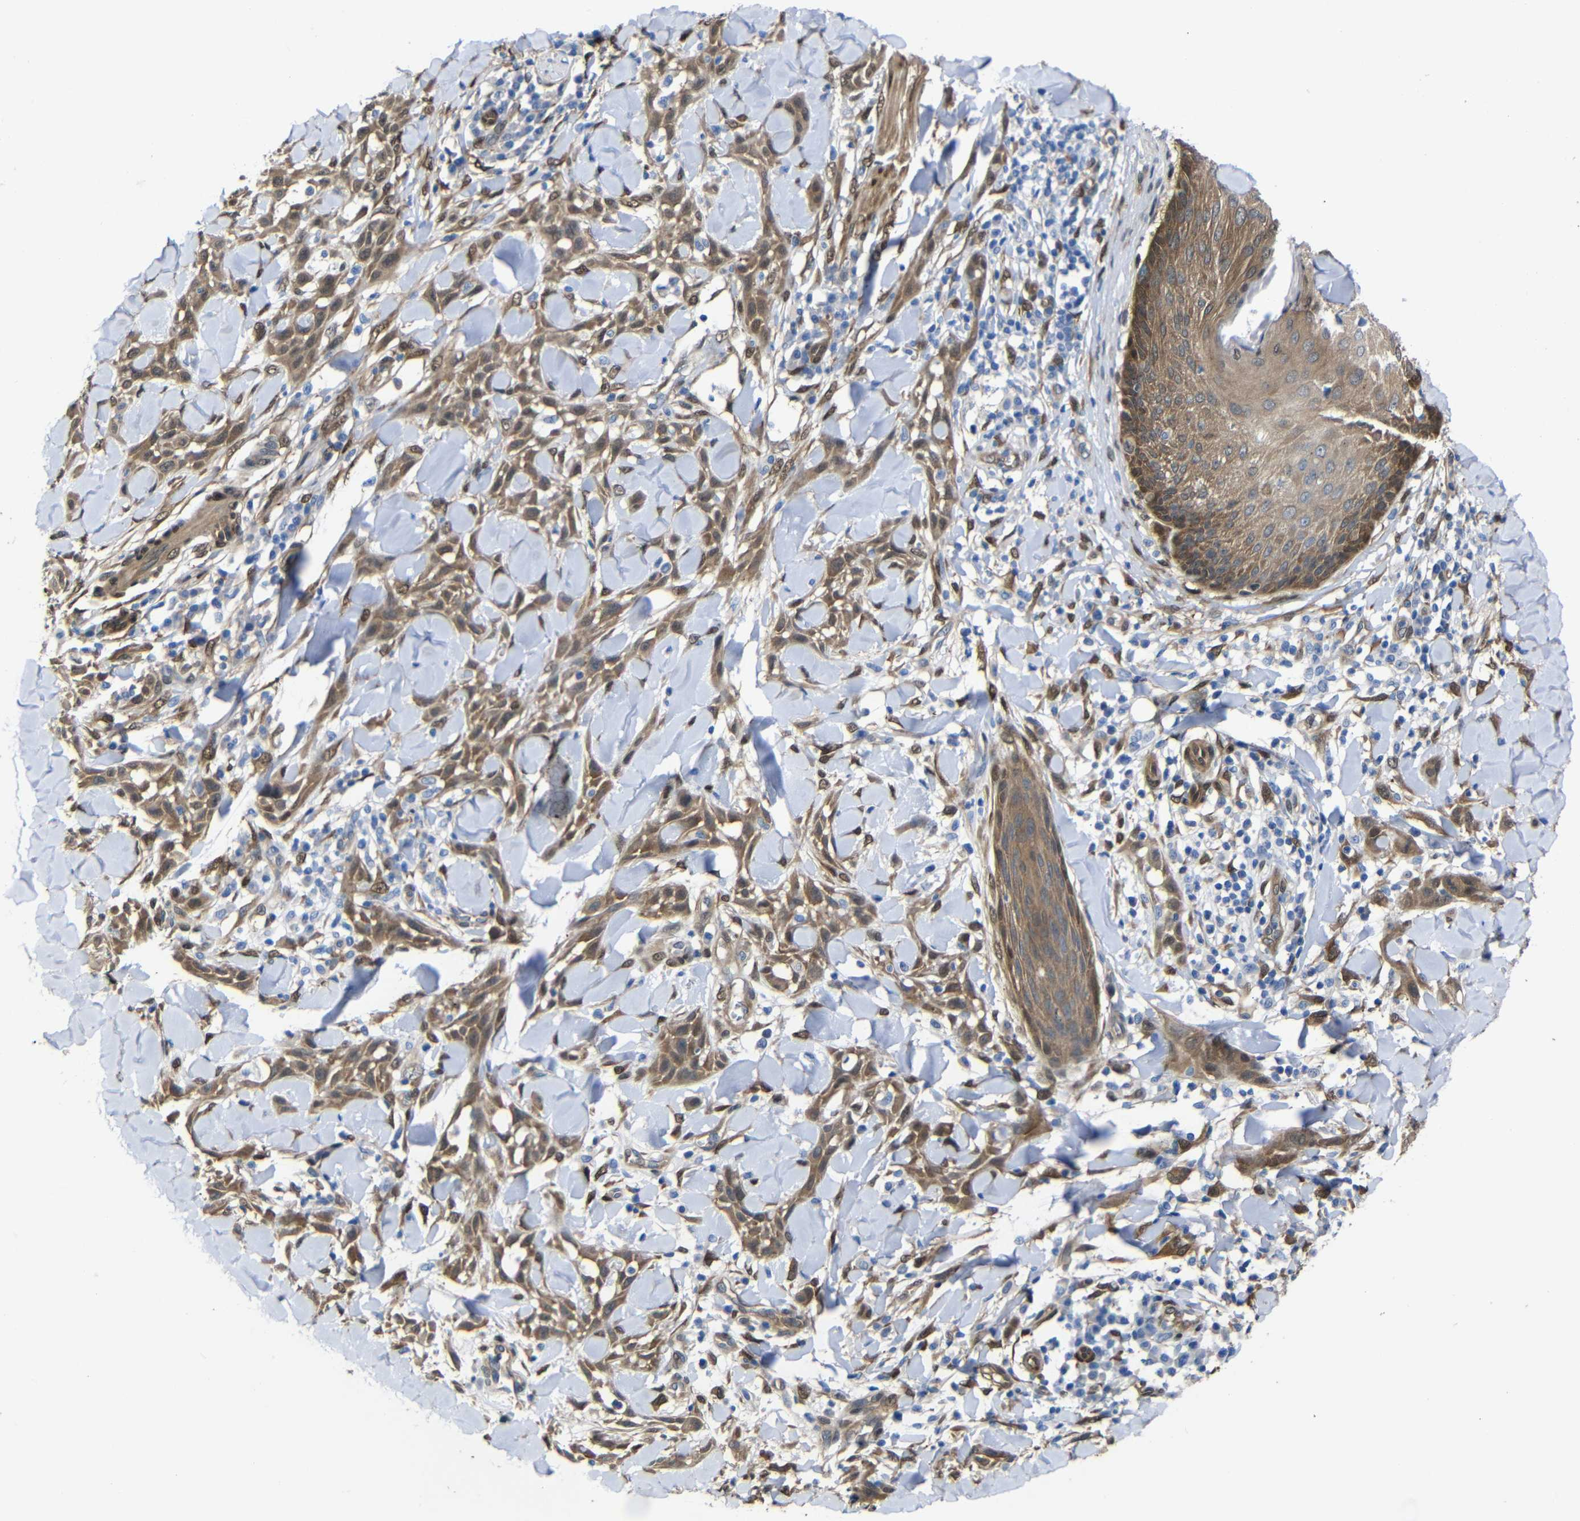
{"staining": {"intensity": "moderate", "quantity": ">75%", "location": "cytoplasmic/membranous"}, "tissue": "skin cancer", "cell_type": "Tumor cells", "image_type": "cancer", "snomed": [{"axis": "morphology", "description": "Squamous cell carcinoma, NOS"}, {"axis": "topography", "description": "Skin"}], "caption": "Immunohistochemistry histopathology image of neoplastic tissue: human skin squamous cell carcinoma stained using immunohistochemistry (IHC) displays medium levels of moderate protein expression localized specifically in the cytoplasmic/membranous of tumor cells, appearing as a cytoplasmic/membranous brown color.", "gene": "YAP1", "patient": {"sex": "male", "age": 24}}